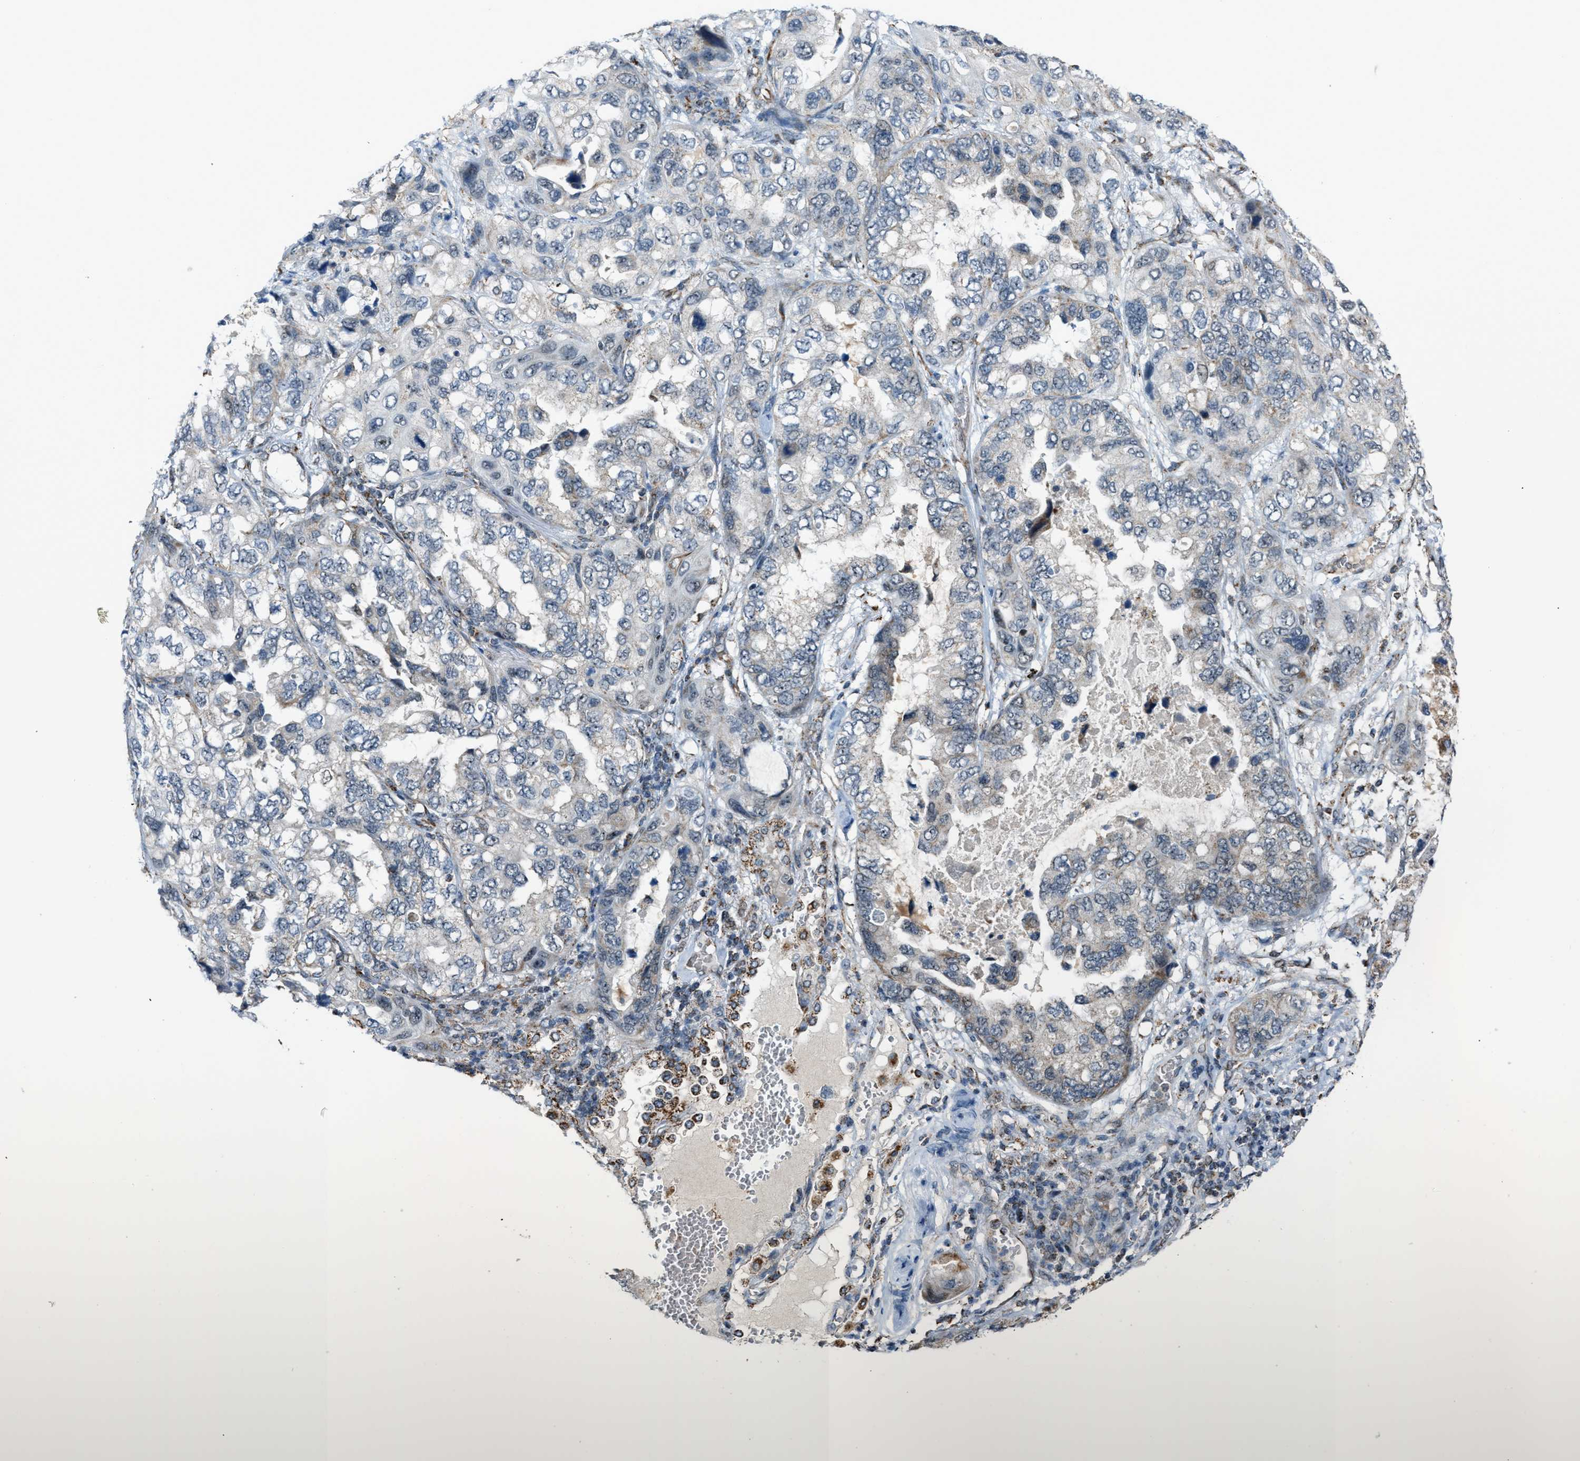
{"staining": {"intensity": "negative", "quantity": "none", "location": "none"}, "tissue": "lung cancer", "cell_type": "Tumor cells", "image_type": "cancer", "snomed": [{"axis": "morphology", "description": "Squamous cell carcinoma, NOS"}, {"axis": "topography", "description": "Lung"}], "caption": "Lung squamous cell carcinoma stained for a protein using IHC exhibits no expression tumor cells.", "gene": "CHN2", "patient": {"sex": "female", "age": 73}}